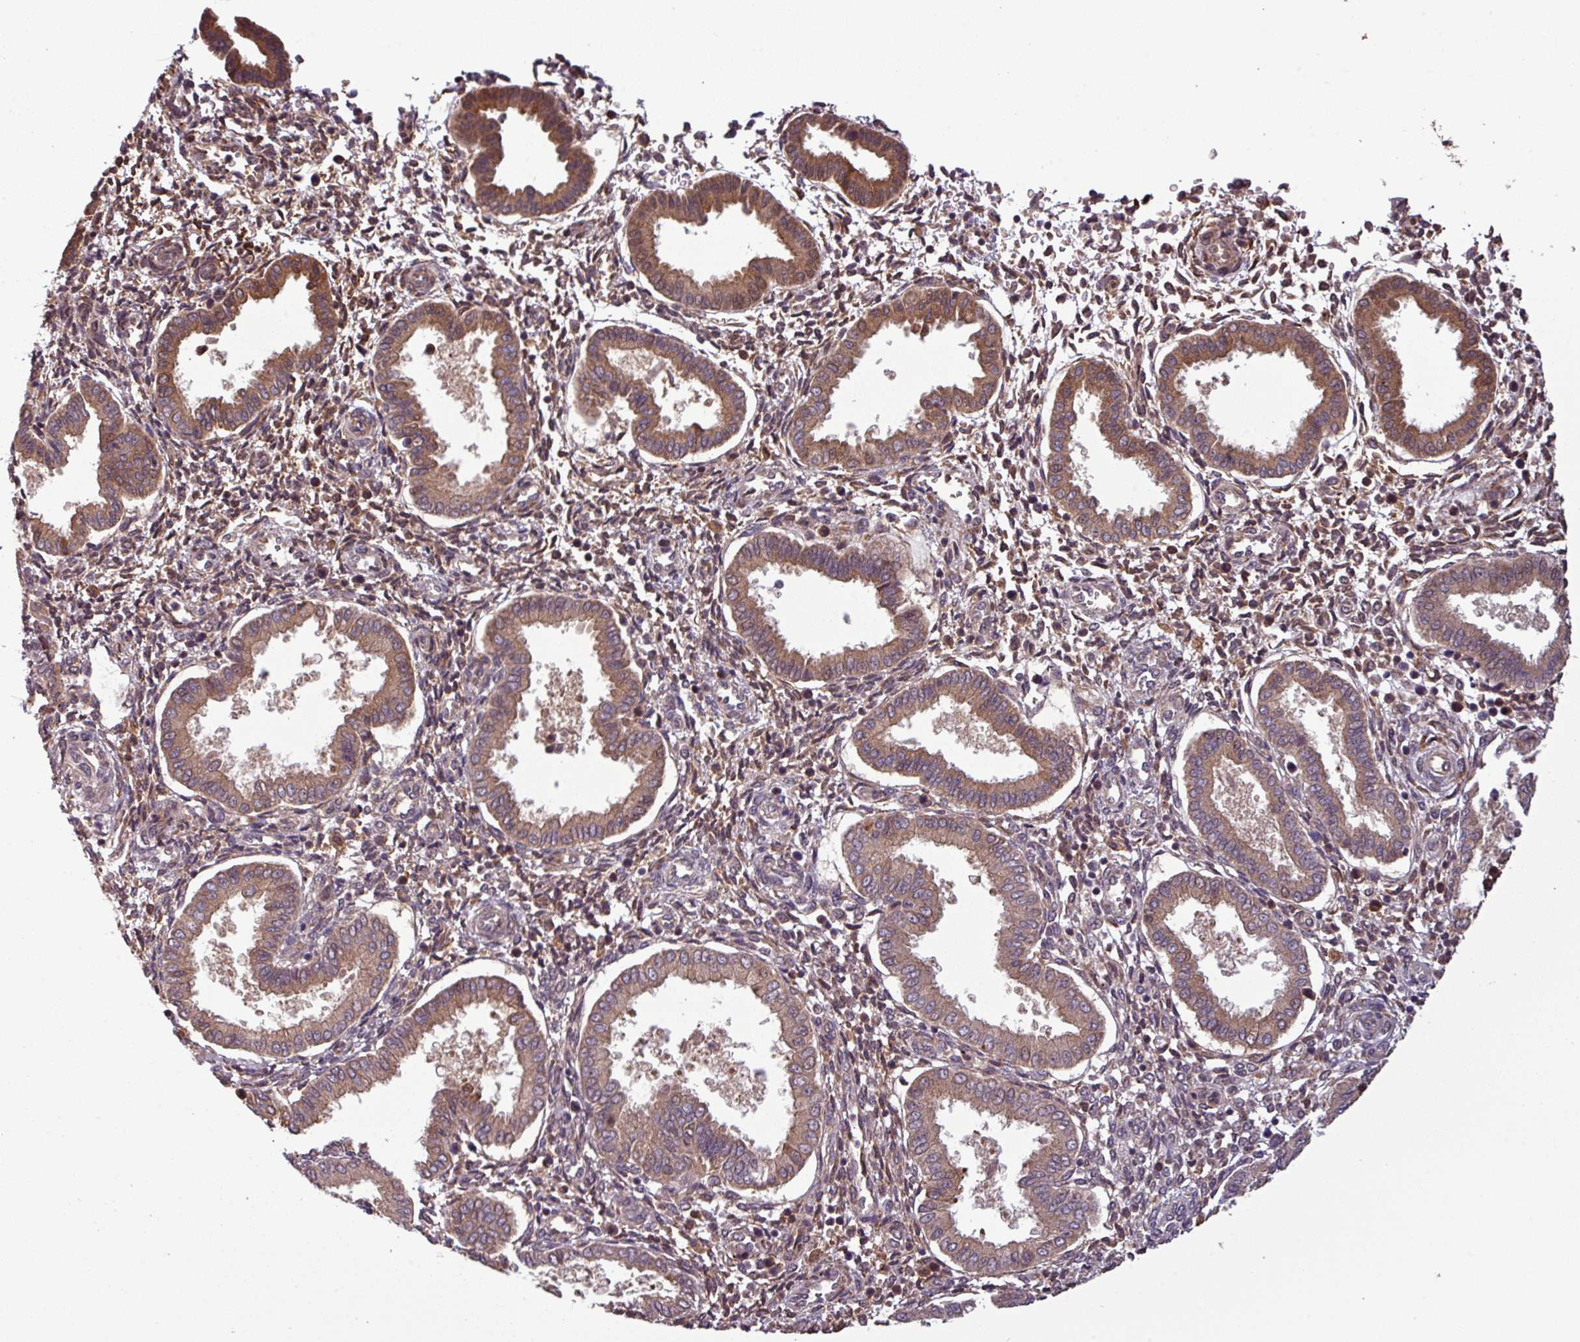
{"staining": {"intensity": "moderate", "quantity": "25%-75%", "location": "nuclear"}, "tissue": "endometrium", "cell_type": "Cells in endometrial stroma", "image_type": "normal", "snomed": [{"axis": "morphology", "description": "Normal tissue, NOS"}, {"axis": "topography", "description": "Endometrium"}], "caption": "Immunohistochemical staining of unremarkable human endometrium shows moderate nuclear protein staining in about 25%-75% of cells in endometrial stroma. The staining was performed using DAB (3,3'-diaminobenzidine), with brown indicating positive protein expression. Nuclei are stained blue with hematoxylin.", "gene": "NOB1", "patient": {"sex": "female", "age": 24}}